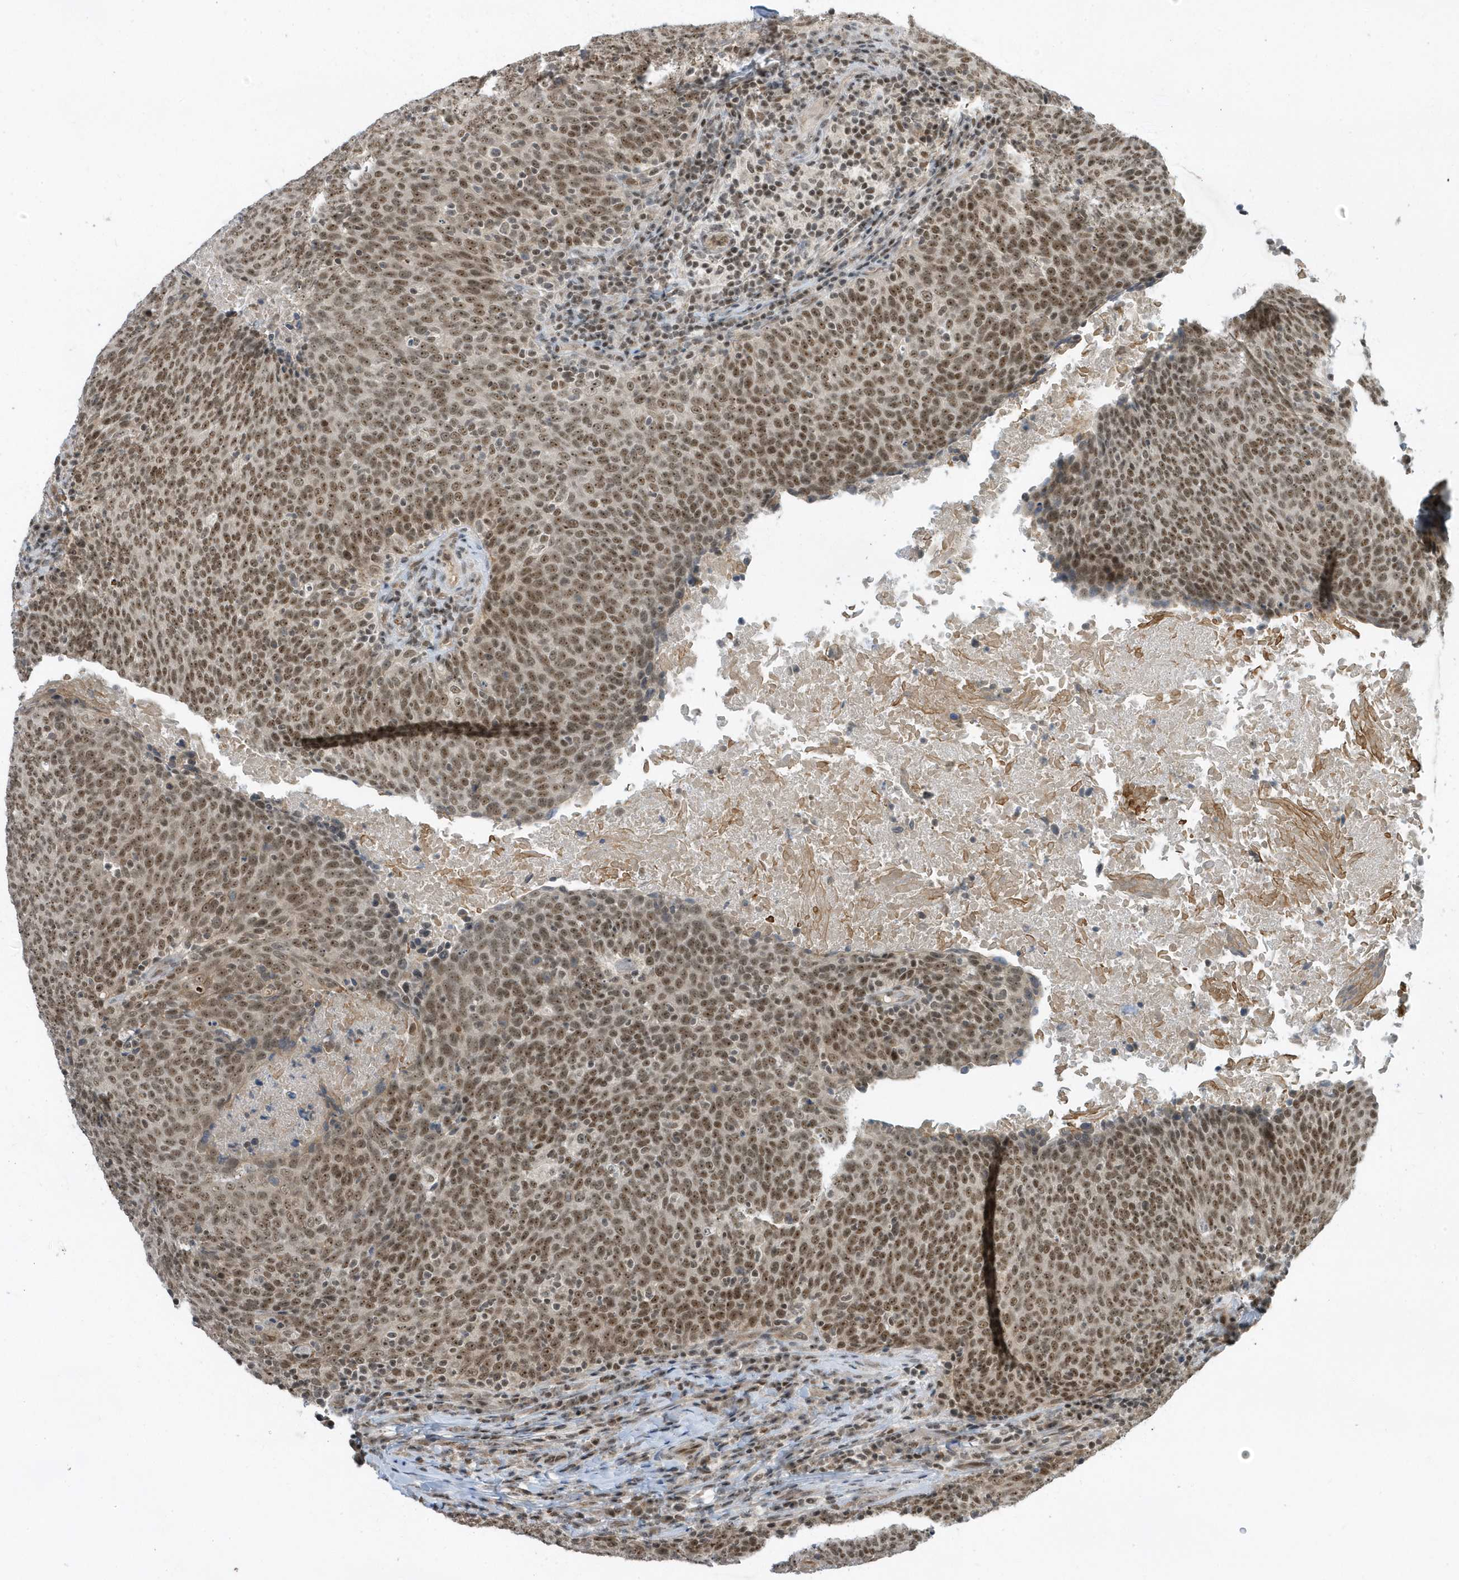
{"staining": {"intensity": "moderate", "quantity": ">75%", "location": "nuclear"}, "tissue": "head and neck cancer", "cell_type": "Tumor cells", "image_type": "cancer", "snomed": [{"axis": "morphology", "description": "Squamous cell carcinoma, NOS"}, {"axis": "morphology", "description": "Squamous cell carcinoma, metastatic, NOS"}, {"axis": "topography", "description": "Lymph node"}, {"axis": "topography", "description": "Head-Neck"}], "caption": "Squamous cell carcinoma (head and neck) stained with a protein marker reveals moderate staining in tumor cells.", "gene": "ZNF740", "patient": {"sex": "male", "age": 62}}